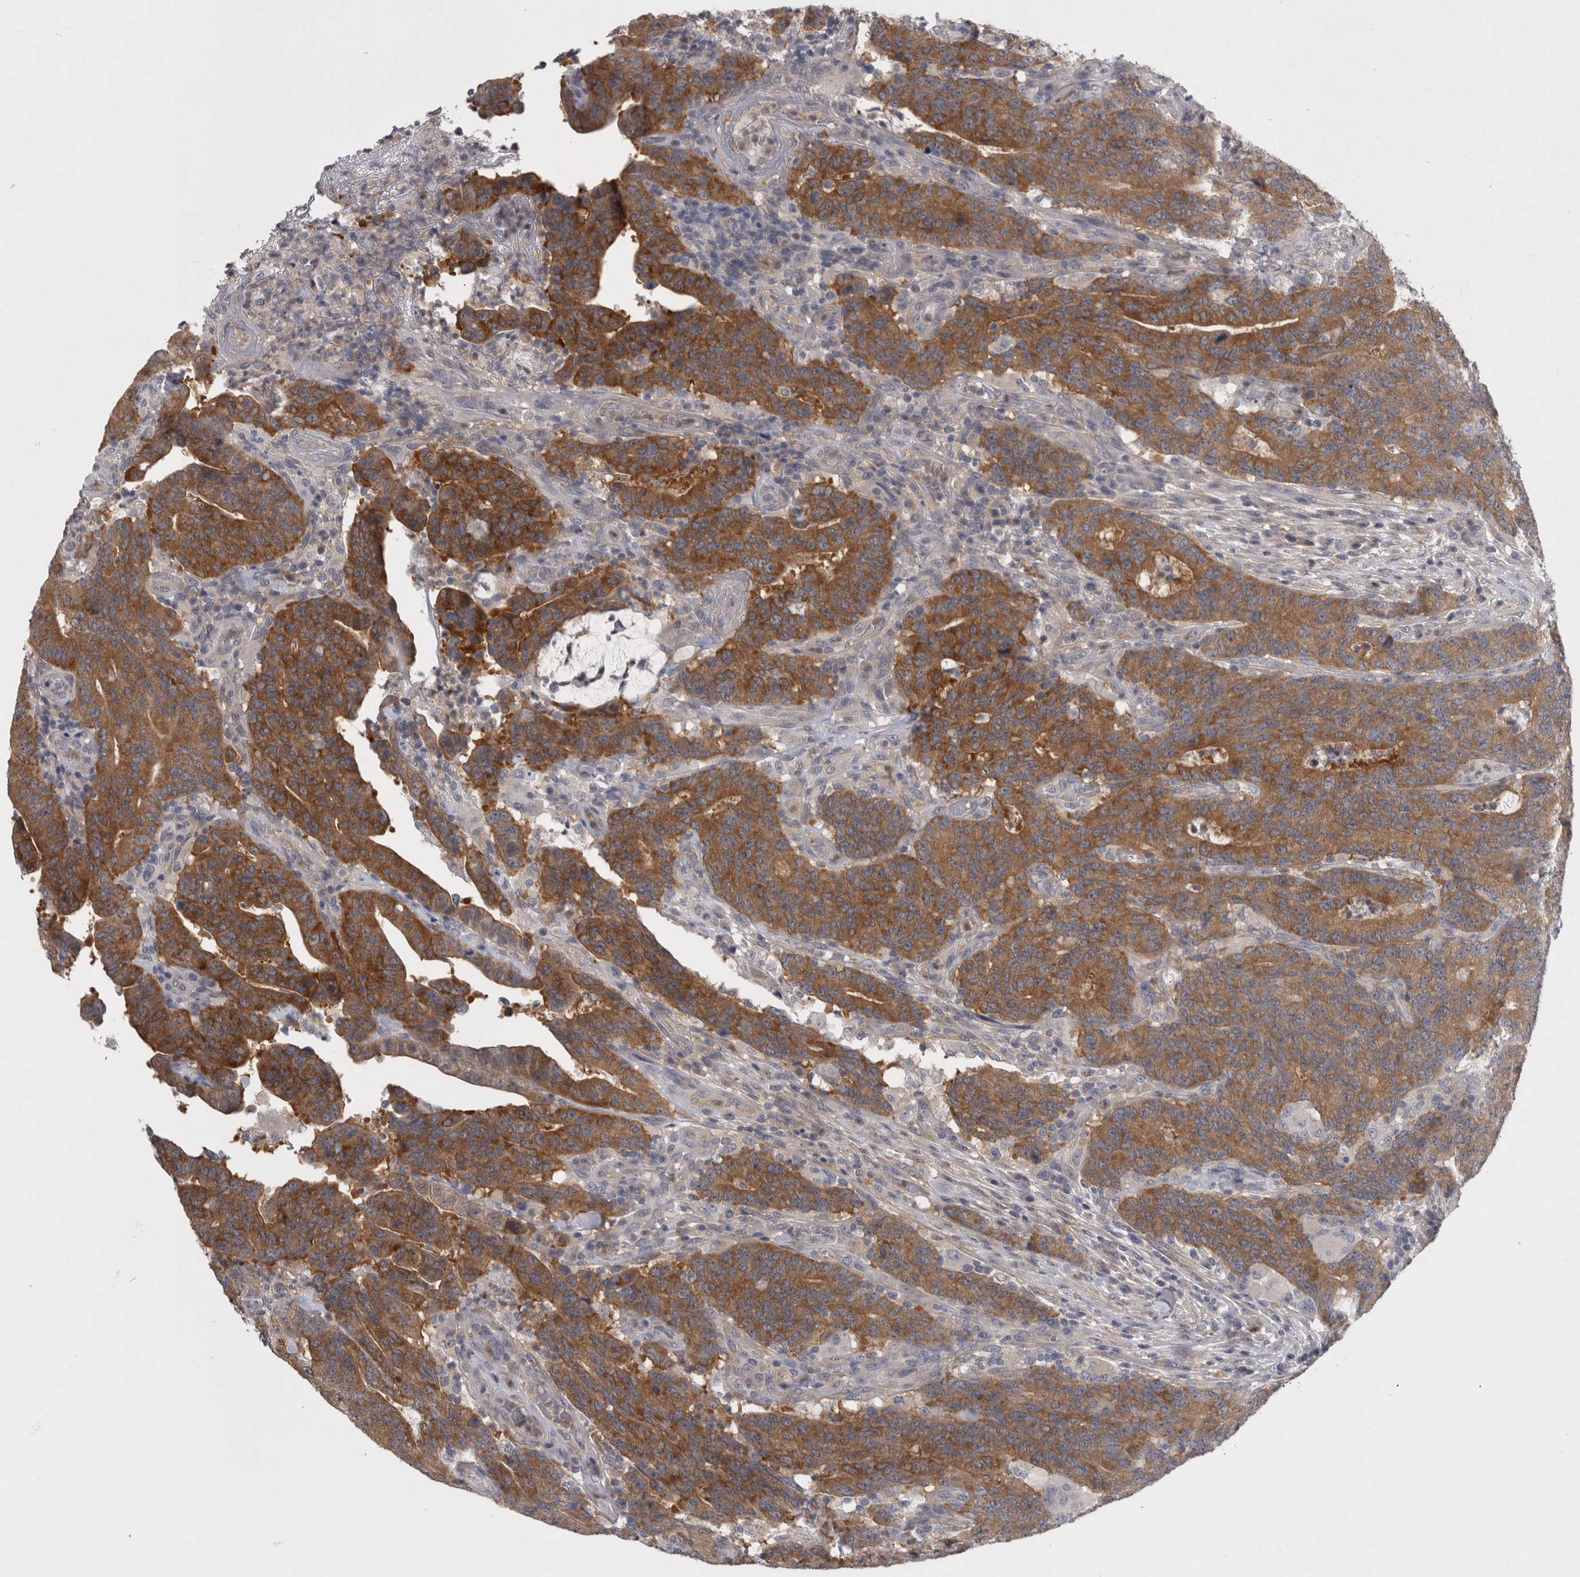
{"staining": {"intensity": "strong", "quantity": ">75%", "location": "cytoplasmic/membranous"}, "tissue": "colorectal cancer", "cell_type": "Tumor cells", "image_type": "cancer", "snomed": [{"axis": "morphology", "description": "Normal tissue, NOS"}, {"axis": "morphology", "description": "Adenocarcinoma, NOS"}, {"axis": "topography", "description": "Colon"}], "caption": "Protein staining of colorectal cancer tissue displays strong cytoplasmic/membranous expression in approximately >75% of tumor cells.", "gene": "PRKCI", "patient": {"sex": "female", "age": 75}}